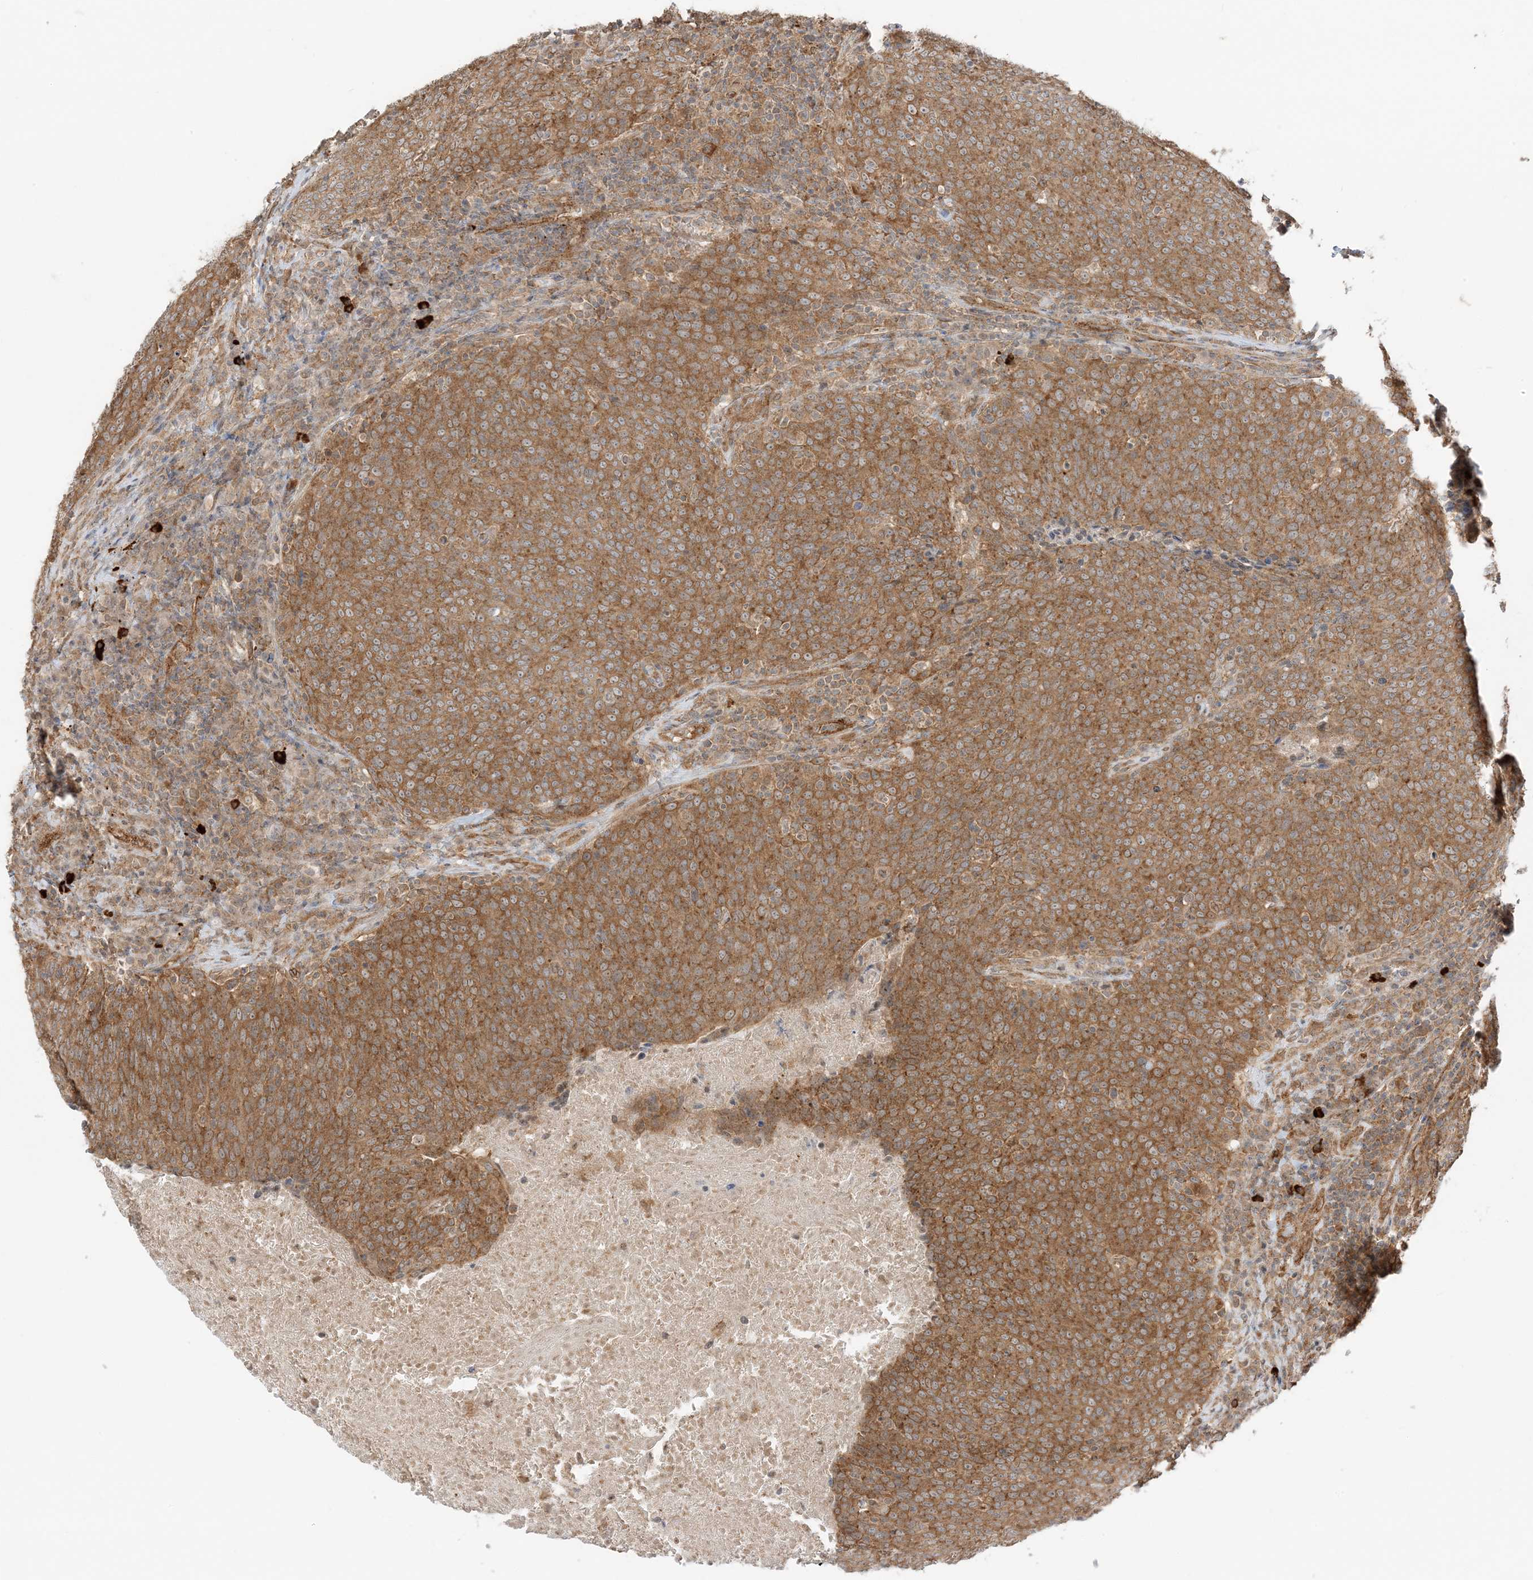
{"staining": {"intensity": "moderate", "quantity": ">75%", "location": "cytoplasmic/membranous"}, "tissue": "head and neck cancer", "cell_type": "Tumor cells", "image_type": "cancer", "snomed": [{"axis": "morphology", "description": "Squamous cell carcinoma, NOS"}, {"axis": "morphology", "description": "Squamous cell carcinoma, metastatic, NOS"}, {"axis": "topography", "description": "Lymph node"}, {"axis": "topography", "description": "Head-Neck"}], "caption": "Protein expression by immunohistochemistry demonstrates moderate cytoplasmic/membranous positivity in about >75% of tumor cells in head and neck cancer (metastatic squamous cell carcinoma). The staining was performed using DAB, with brown indicating positive protein expression. Nuclei are stained blue with hematoxylin.", "gene": "UBAP2L", "patient": {"sex": "male", "age": 62}}